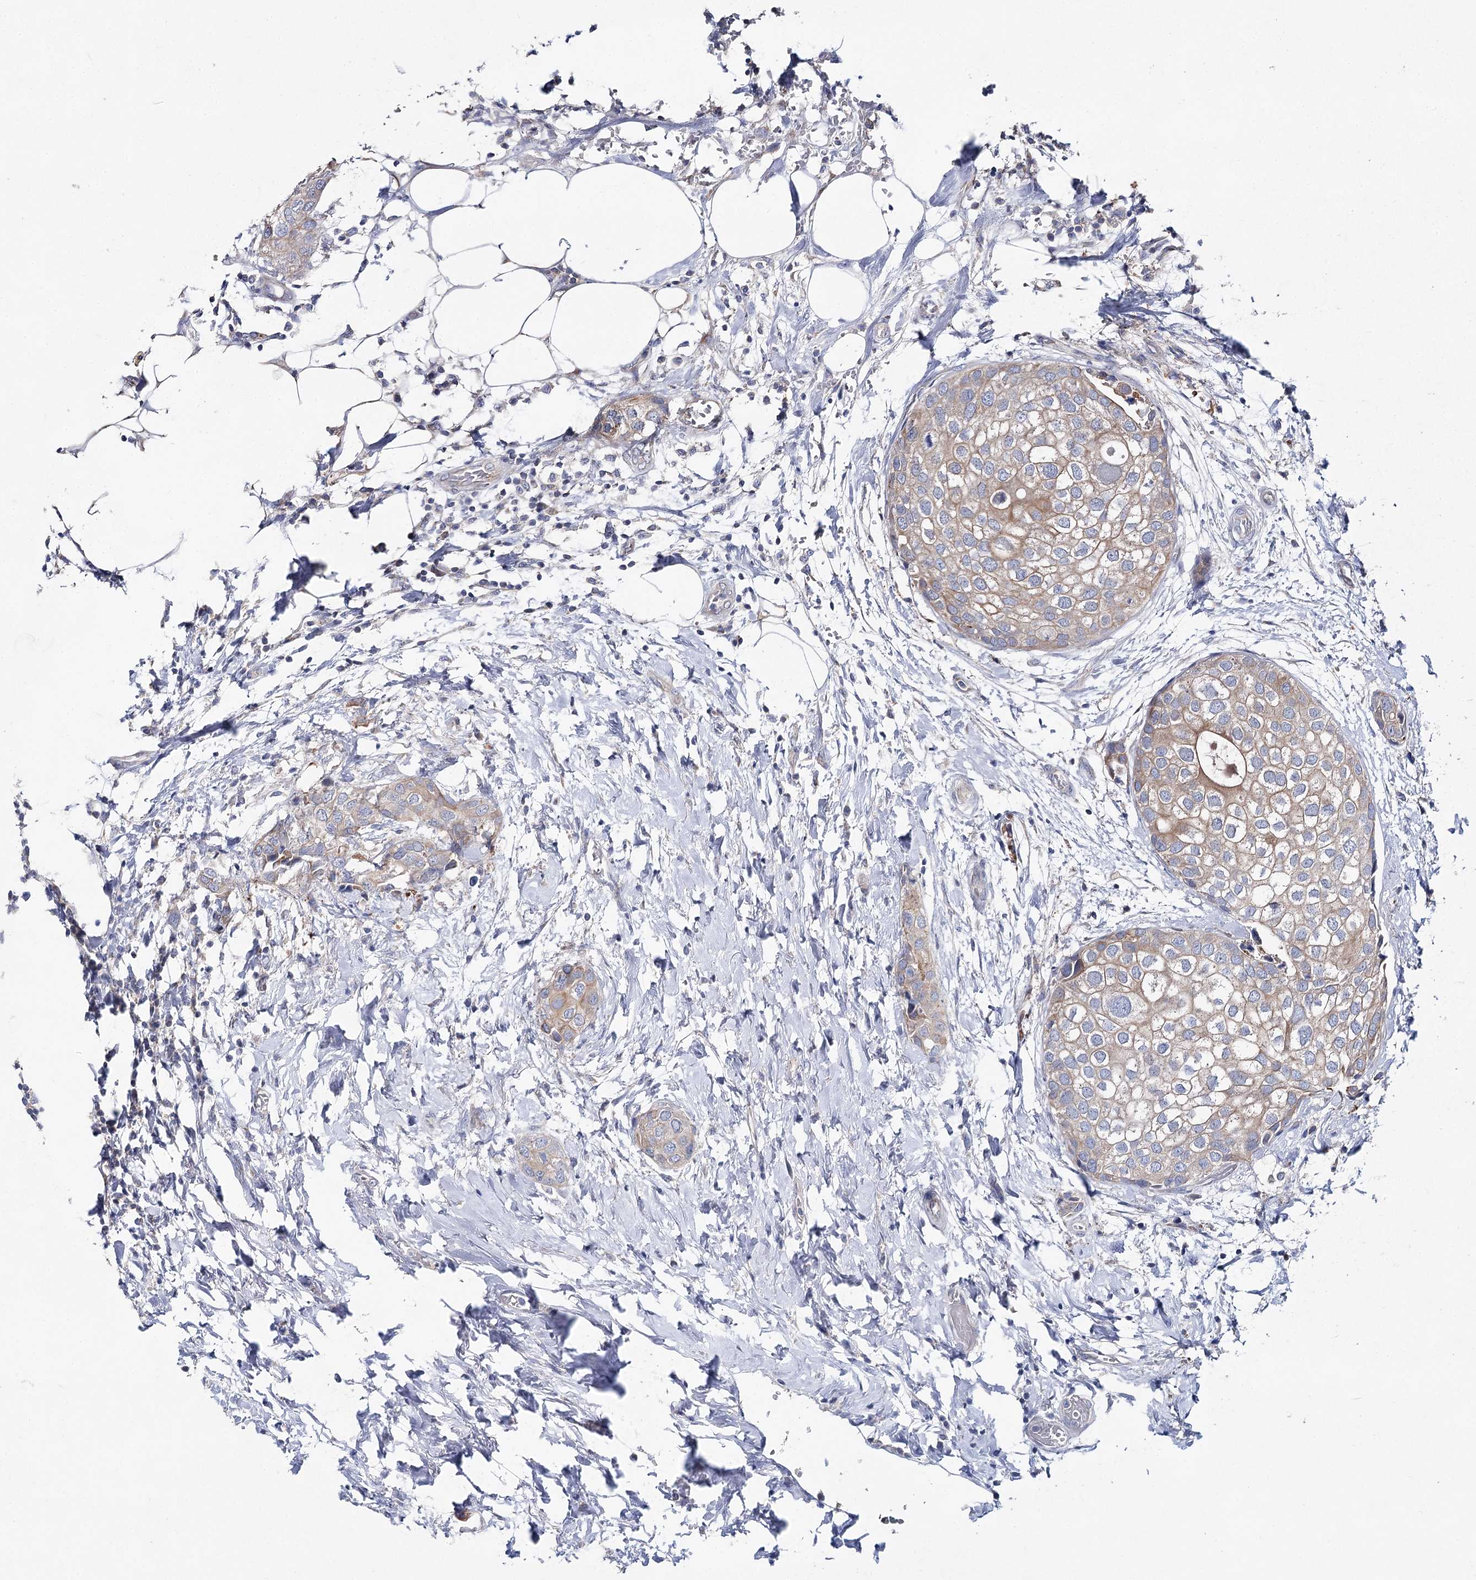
{"staining": {"intensity": "weak", "quantity": ">75%", "location": "cytoplasmic/membranous"}, "tissue": "urothelial cancer", "cell_type": "Tumor cells", "image_type": "cancer", "snomed": [{"axis": "morphology", "description": "Urothelial carcinoma, High grade"}, {"axis": "topography", "description": "Urinary bladder"}], "caption": "This is an image of IHC staining of urothelial carcinoma (high-grade), which shows weak expression in the cytoplasmic/membranous of tumor cells.", "gene": "LRRC14B", "patient": {"sex": "male", "age": 64}}